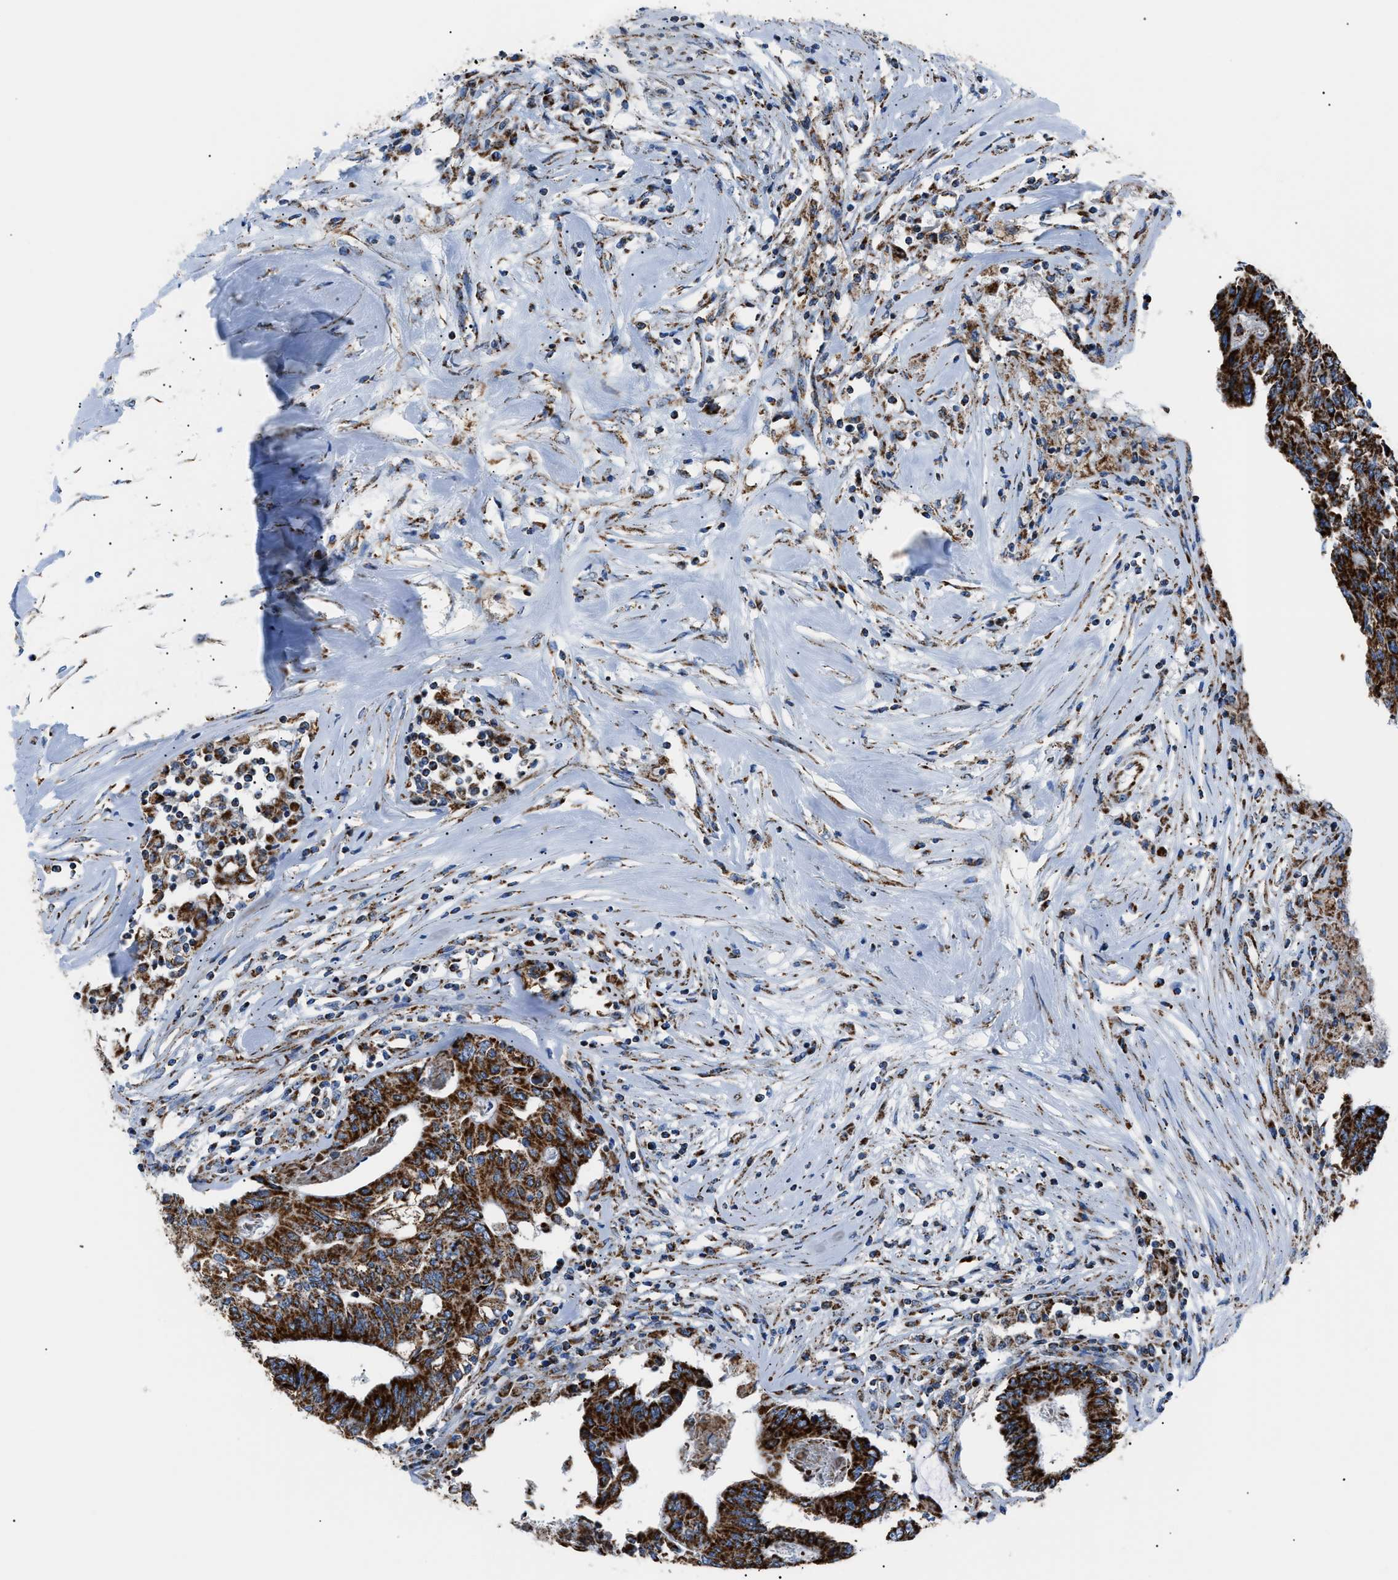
{"staining": {"intensity": "strong", "quantity": ">75%", "location": "cytoplasmic/membranous"}, "tissue": "colorectal cancer", "cell_type": "Tumor cells", "image_type": "cancer", "snomed": [{"axis": "morphology", "description": "Adenocarcinoma, NOS"}, {"axis": "topography", "description": "Rectum"}], "caption": "Approximately >75% of tumor cells in human colorectal adenocarcinoma exhibit strong cytoplasmic/membranous protein expression as visualized by brown immunohistochemical staining.", "gene": "PHB2", "patient": {"sex": "male", "age": 63}}